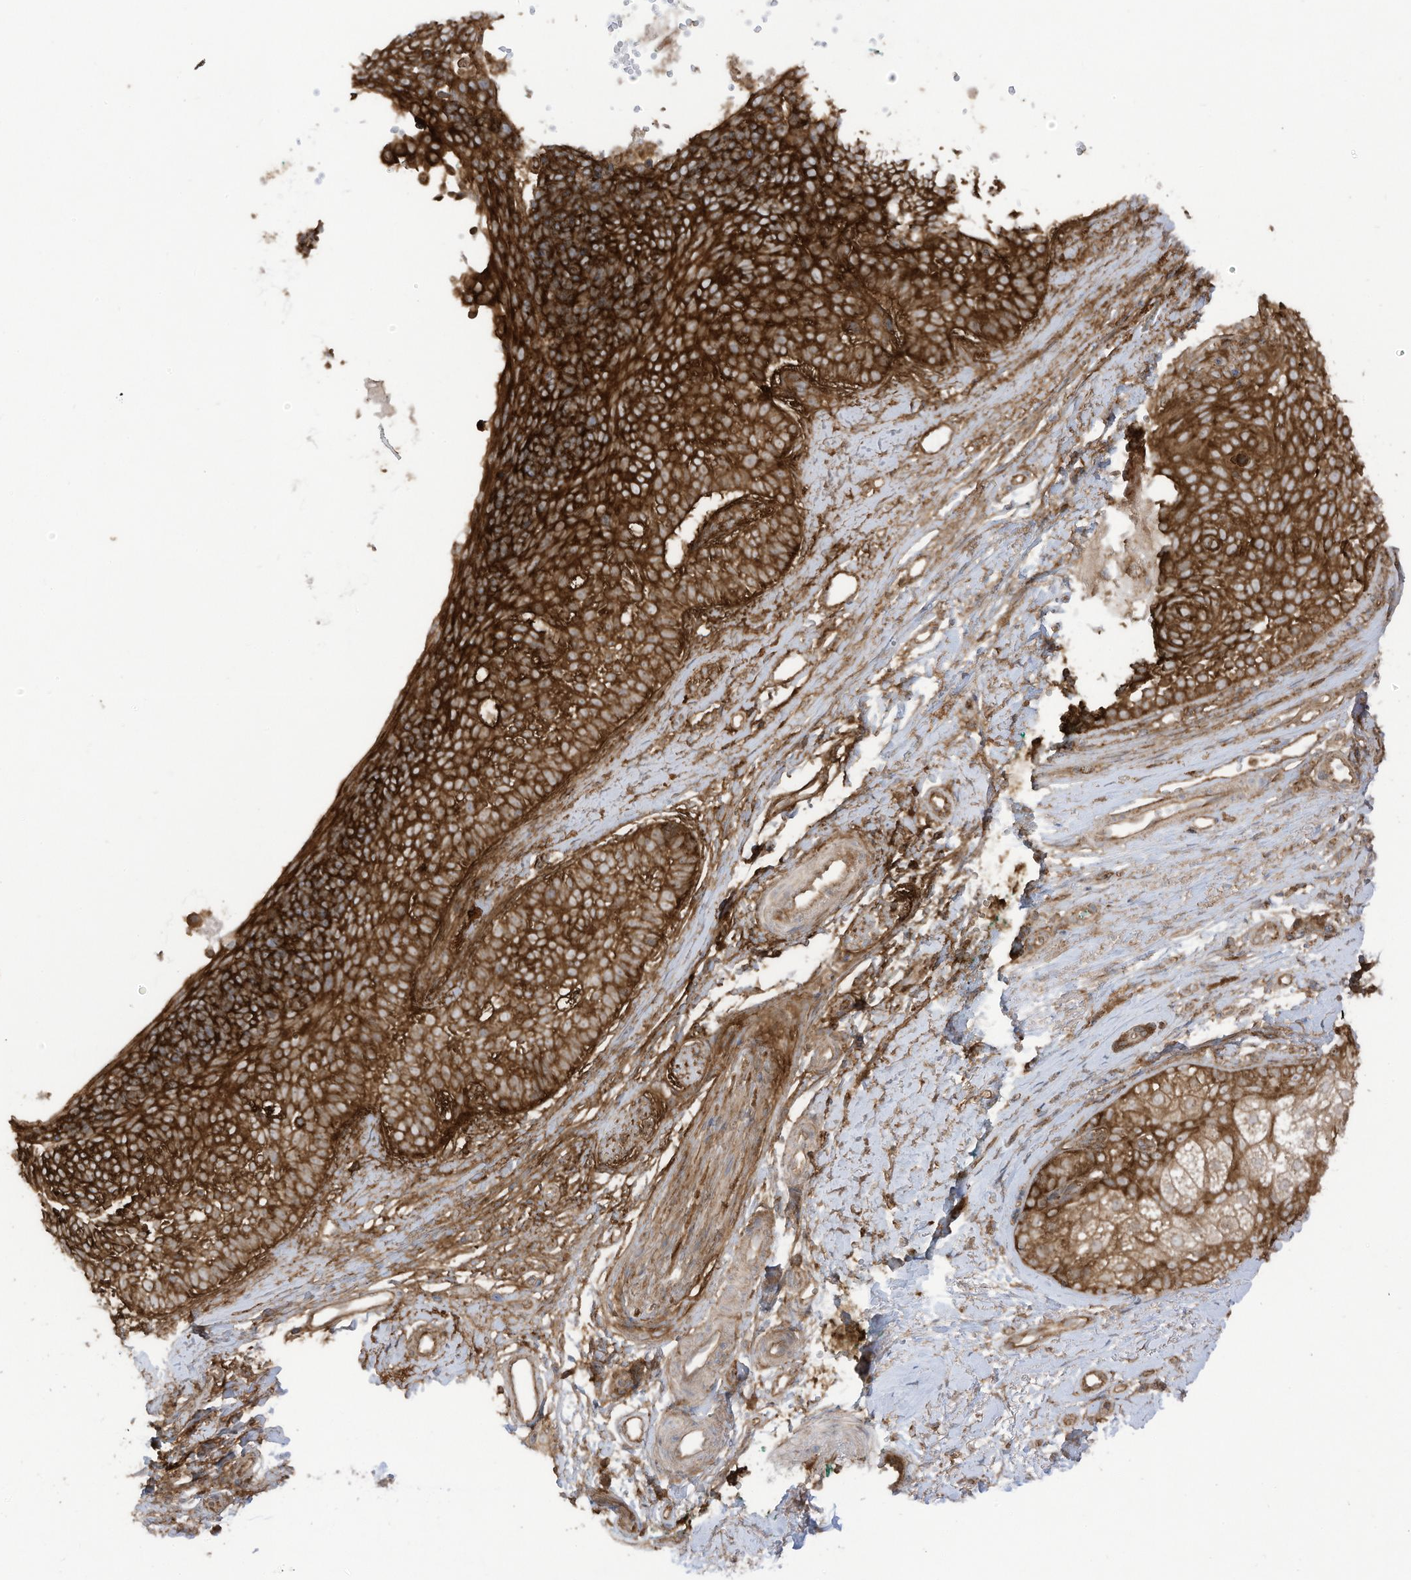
{"staining": {"intensity": "strong", "quantity": ">75%", "location": "cytoplasmic/membranous"}, "tissue": "skin cancer", "cell_type": "Tumor cells", "image_type": "cancer", "snomed": [{"axis": "morphology", "description": "Basal cell carcinoma"}, {"axis": "topography", "description": "Skin"}], "caption": "Immunohistochemistry of human skin cancer exhibits high levels of strong cytoplasmic/membranous expression in about >75% of tumor cells. (Stains: DAB in brown, nuclei in blue, Microscopy: brightfield microscopy at high magnification).", "gene": "REPS1", "patient": {"sex": "female", "age": 81}}